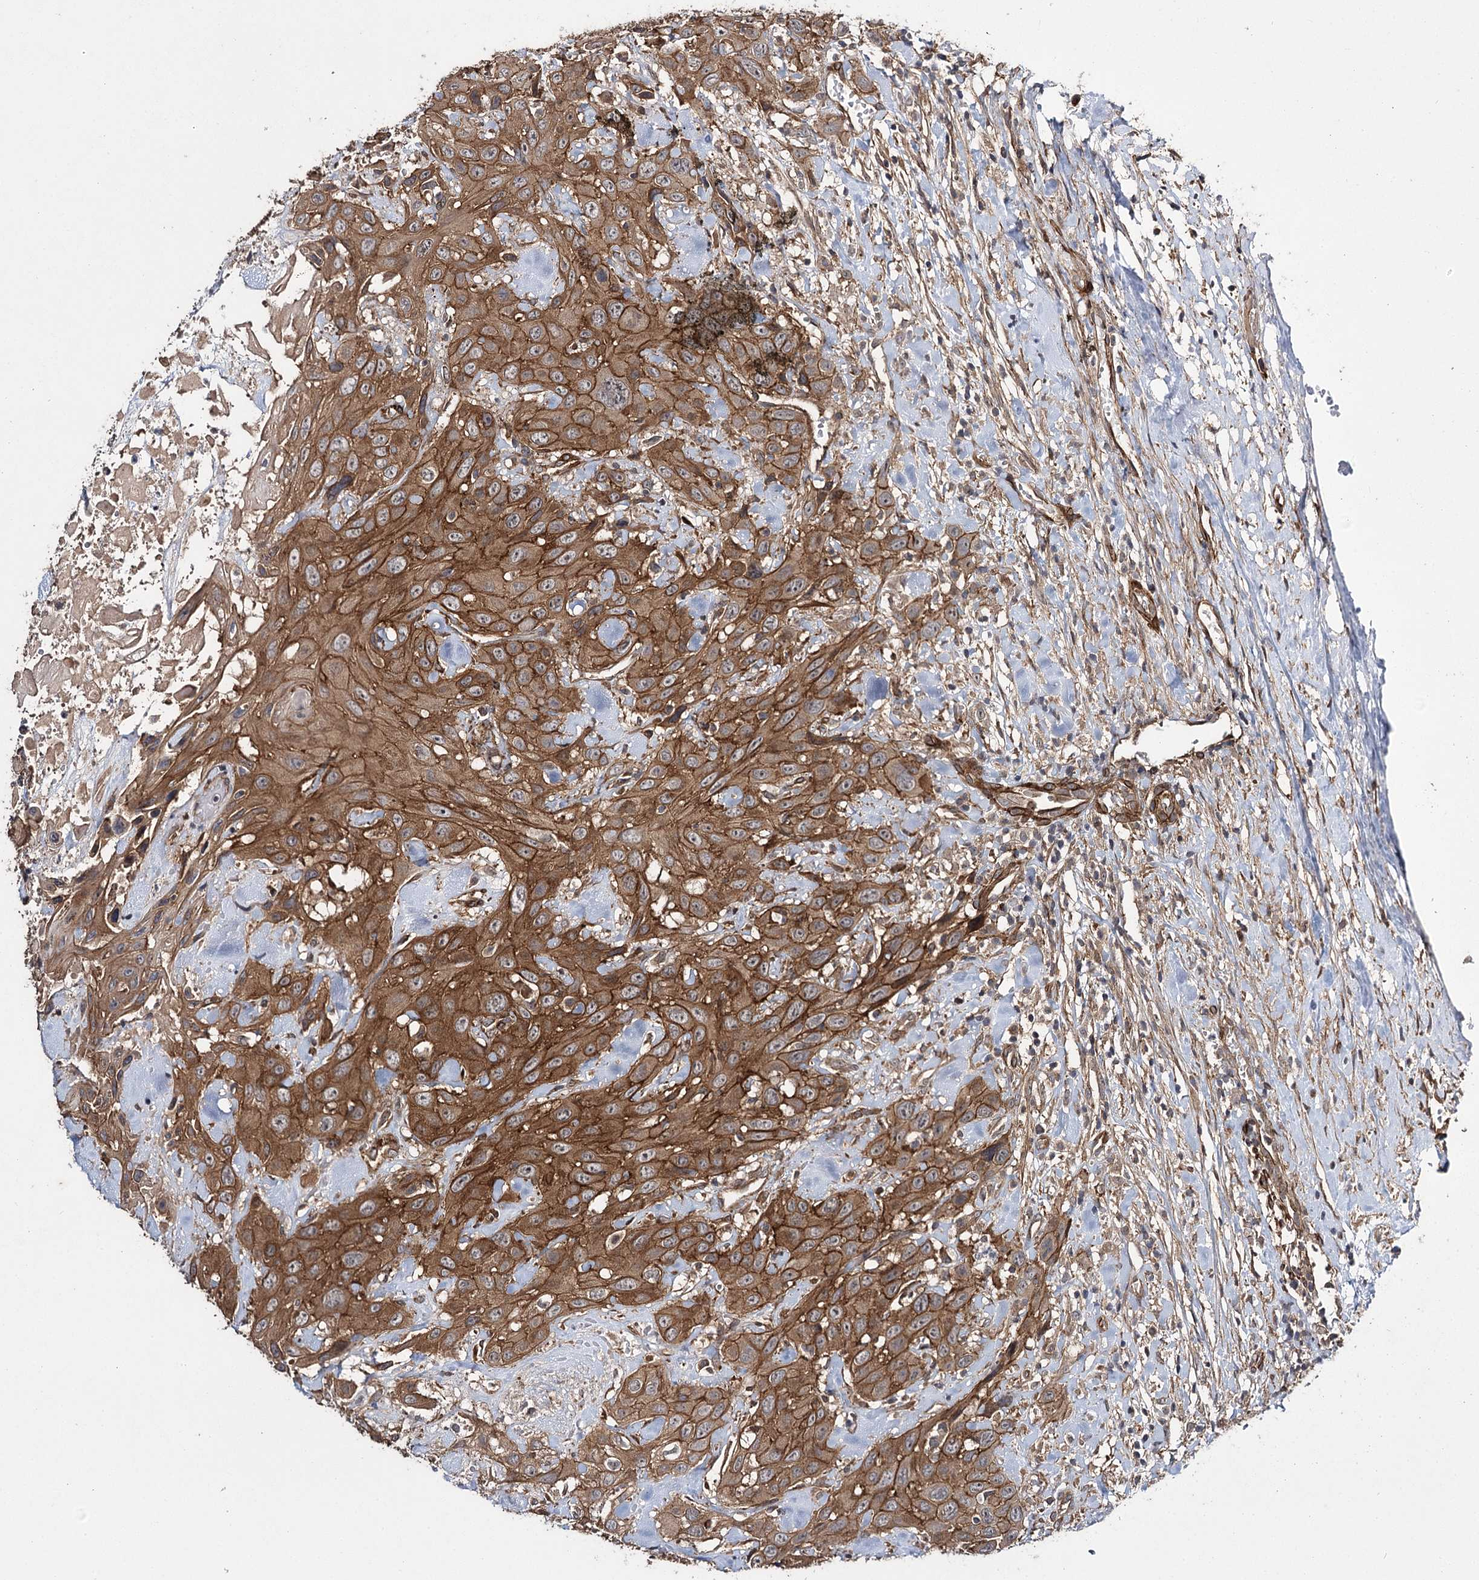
{"staining": {"intensity": "strong", "quantity": ">75%", "location": "cytoplasmic/membranous"}, "tissue": "head and neck cancer", "cell_type": "Tumor cells", "image_type": "cancer", "snomed": [{"axis": "morphology", "description": "Squamous cell carcinoma, NOS"}, {"axis": "topography", "description": "Head-Neck"}], "caption": "About >75% of tumor cells in squamous cell carcinoma (head and neck) demonstrate strong cytoplasmic/membranous protein staining as visualized by brown immunohistochemical staining.", "gene": "MYO1C", "patient": {"sex": "male", "age": 81}}